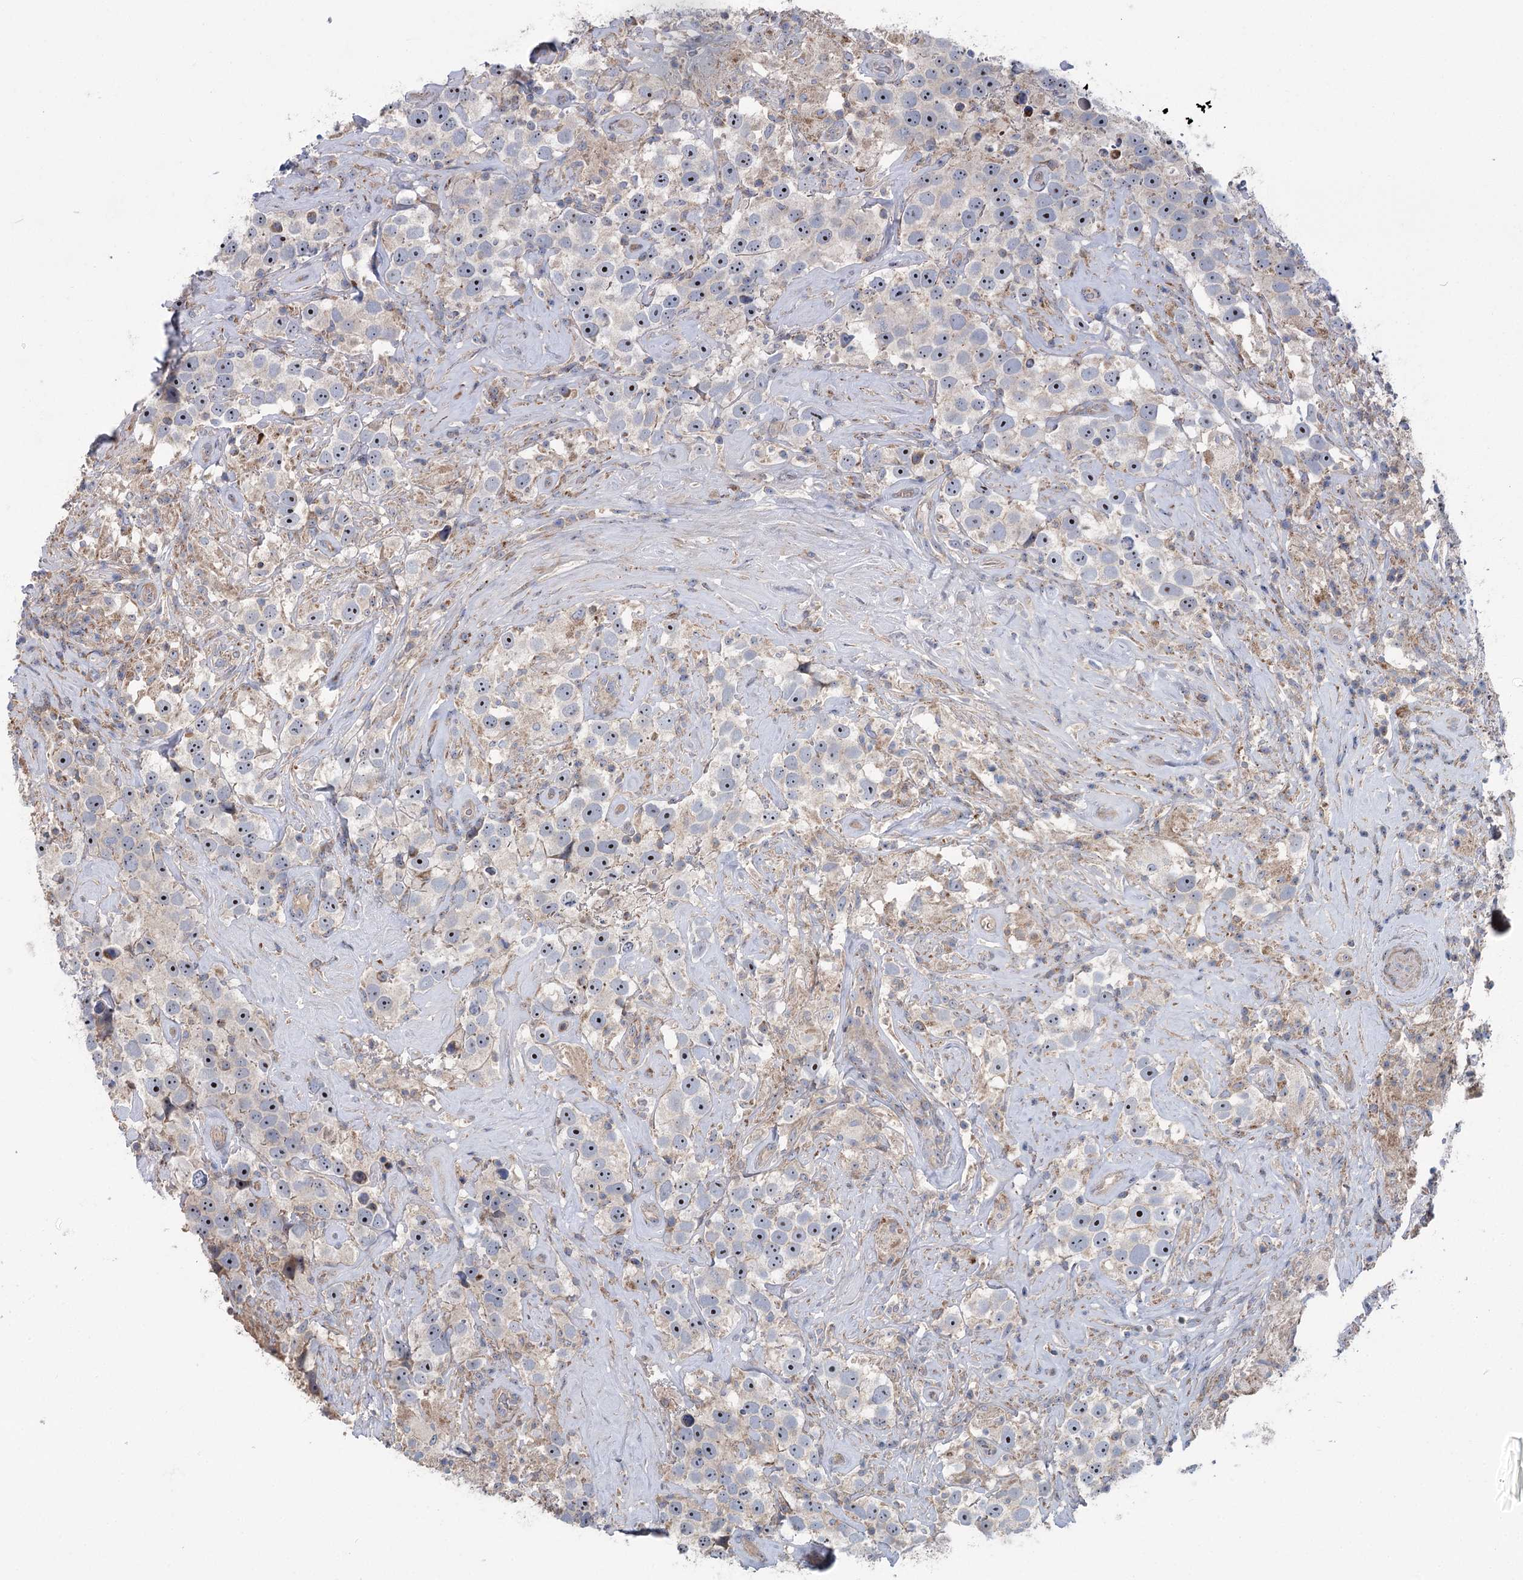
{"staining": {"intensity": "weak", "quantity": "<25%", "location": "cytoplasmic/membranous"}, "tissue": "testis cancer", "cell_type": "Tumor cells", "image_type": "cancer", "snomed": [{"axis": "morphology", "description": "Seminoma, NOS"}, {"axis": "topography", "description": "Testis"}], "caption": "Immunohistochemistry (IHC) micrograph of human testis cancer (seminoma) stained for a protein (brown), which shows no expression in tumor cells.", "gene": "MARK2", "patient": {"sex": "male", "age": 49}}